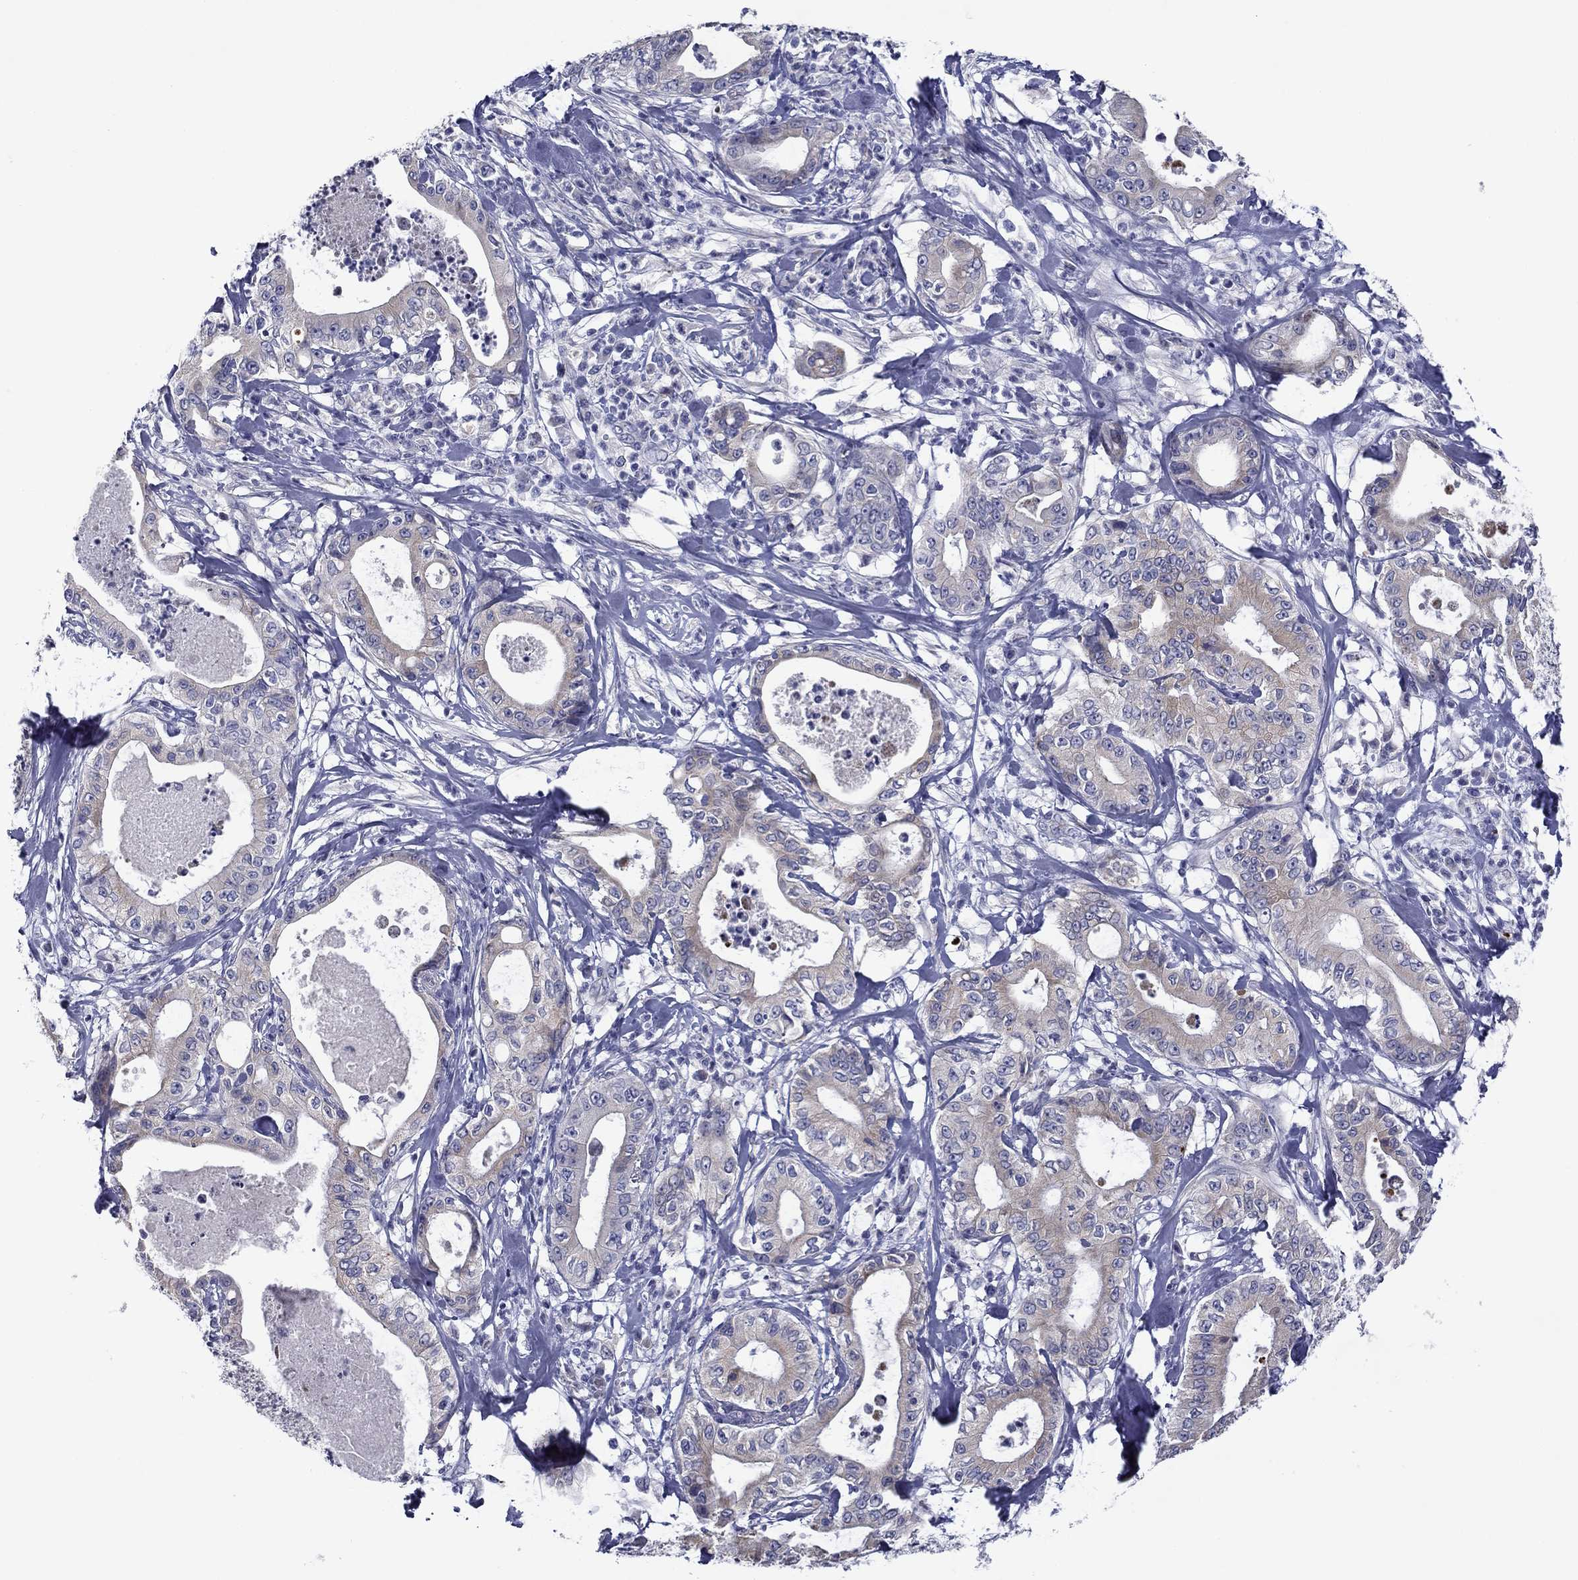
{"staining": {"intensity": "weak", "quantity": "<25%", "location": "cytoplasmic/membranous"}, "tissue": "pancreatic cancer", "cell_type": "Tumor cells", "image_type": "cancer", "snomed": [{"axis": "morphology", "description": "Adenocarcinoma, NOS"}, {"axis": "topography", "description": "Pancreas"}], "caption": "A photomicrograph of human pancreatic cancer is negative for staining in tumor cells.", "gene": "SPATA7", "patient": {"sex": "male", "age": 71}}